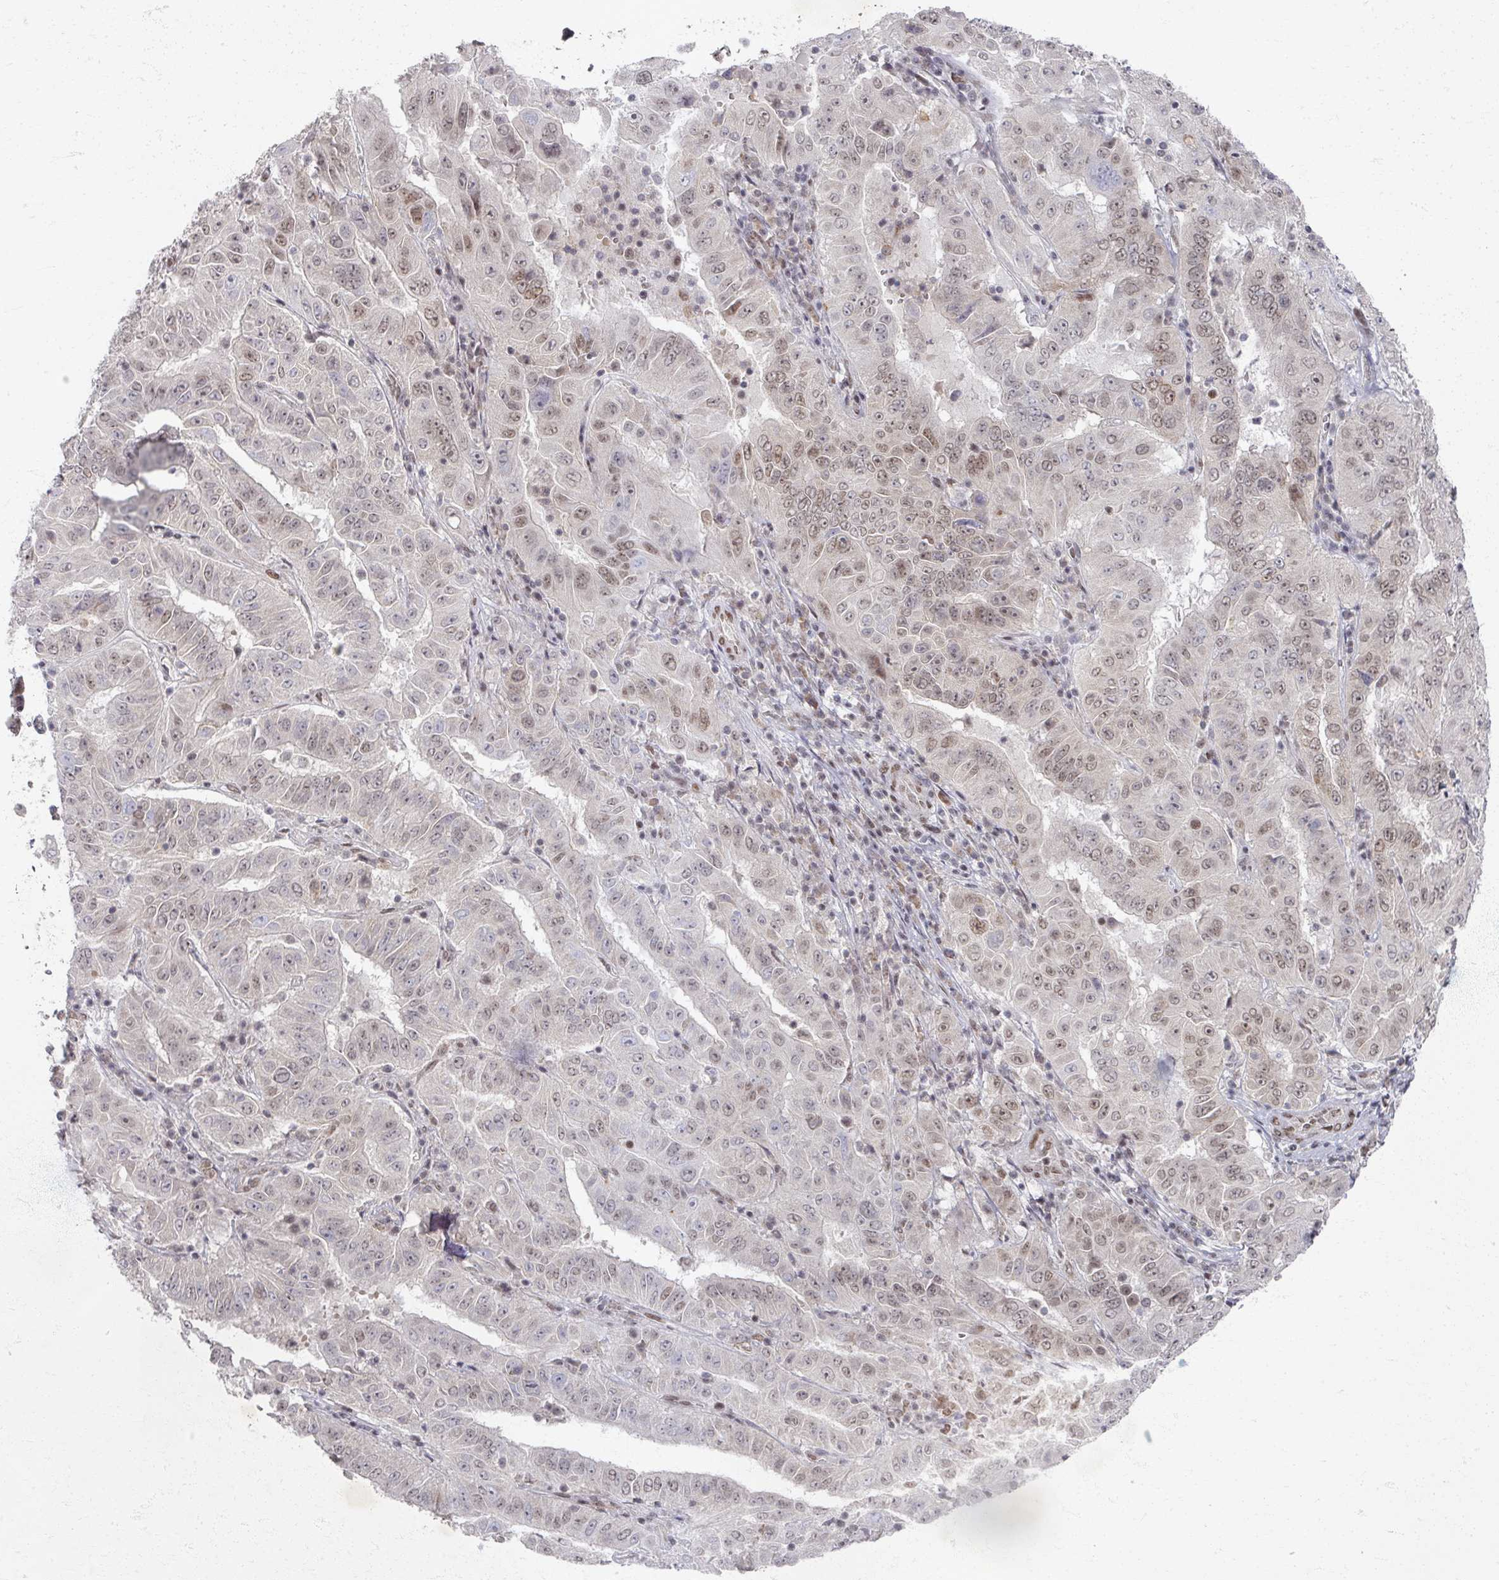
{"staining": {"intensity": "moderate", "quantity": "<25%", "location": "nuclear"}, "tissue": "pancreatic cancer", "cell_type": "Tumor cells", "image_type": "cancer", "snomed": [{"axis": "morphology", "description": "Adenocarcinoma, NOS"}, {"axis": "topography", "description": "Pancreas"}], "caption": "Immunohistochemical staining of adenocarcinoma (pancreatic) reveals moderate nuclear protein positivity in about <25% of tumor cells.", "gene": "PSKH1", "patient": {"sex": "male", "age": 63}}